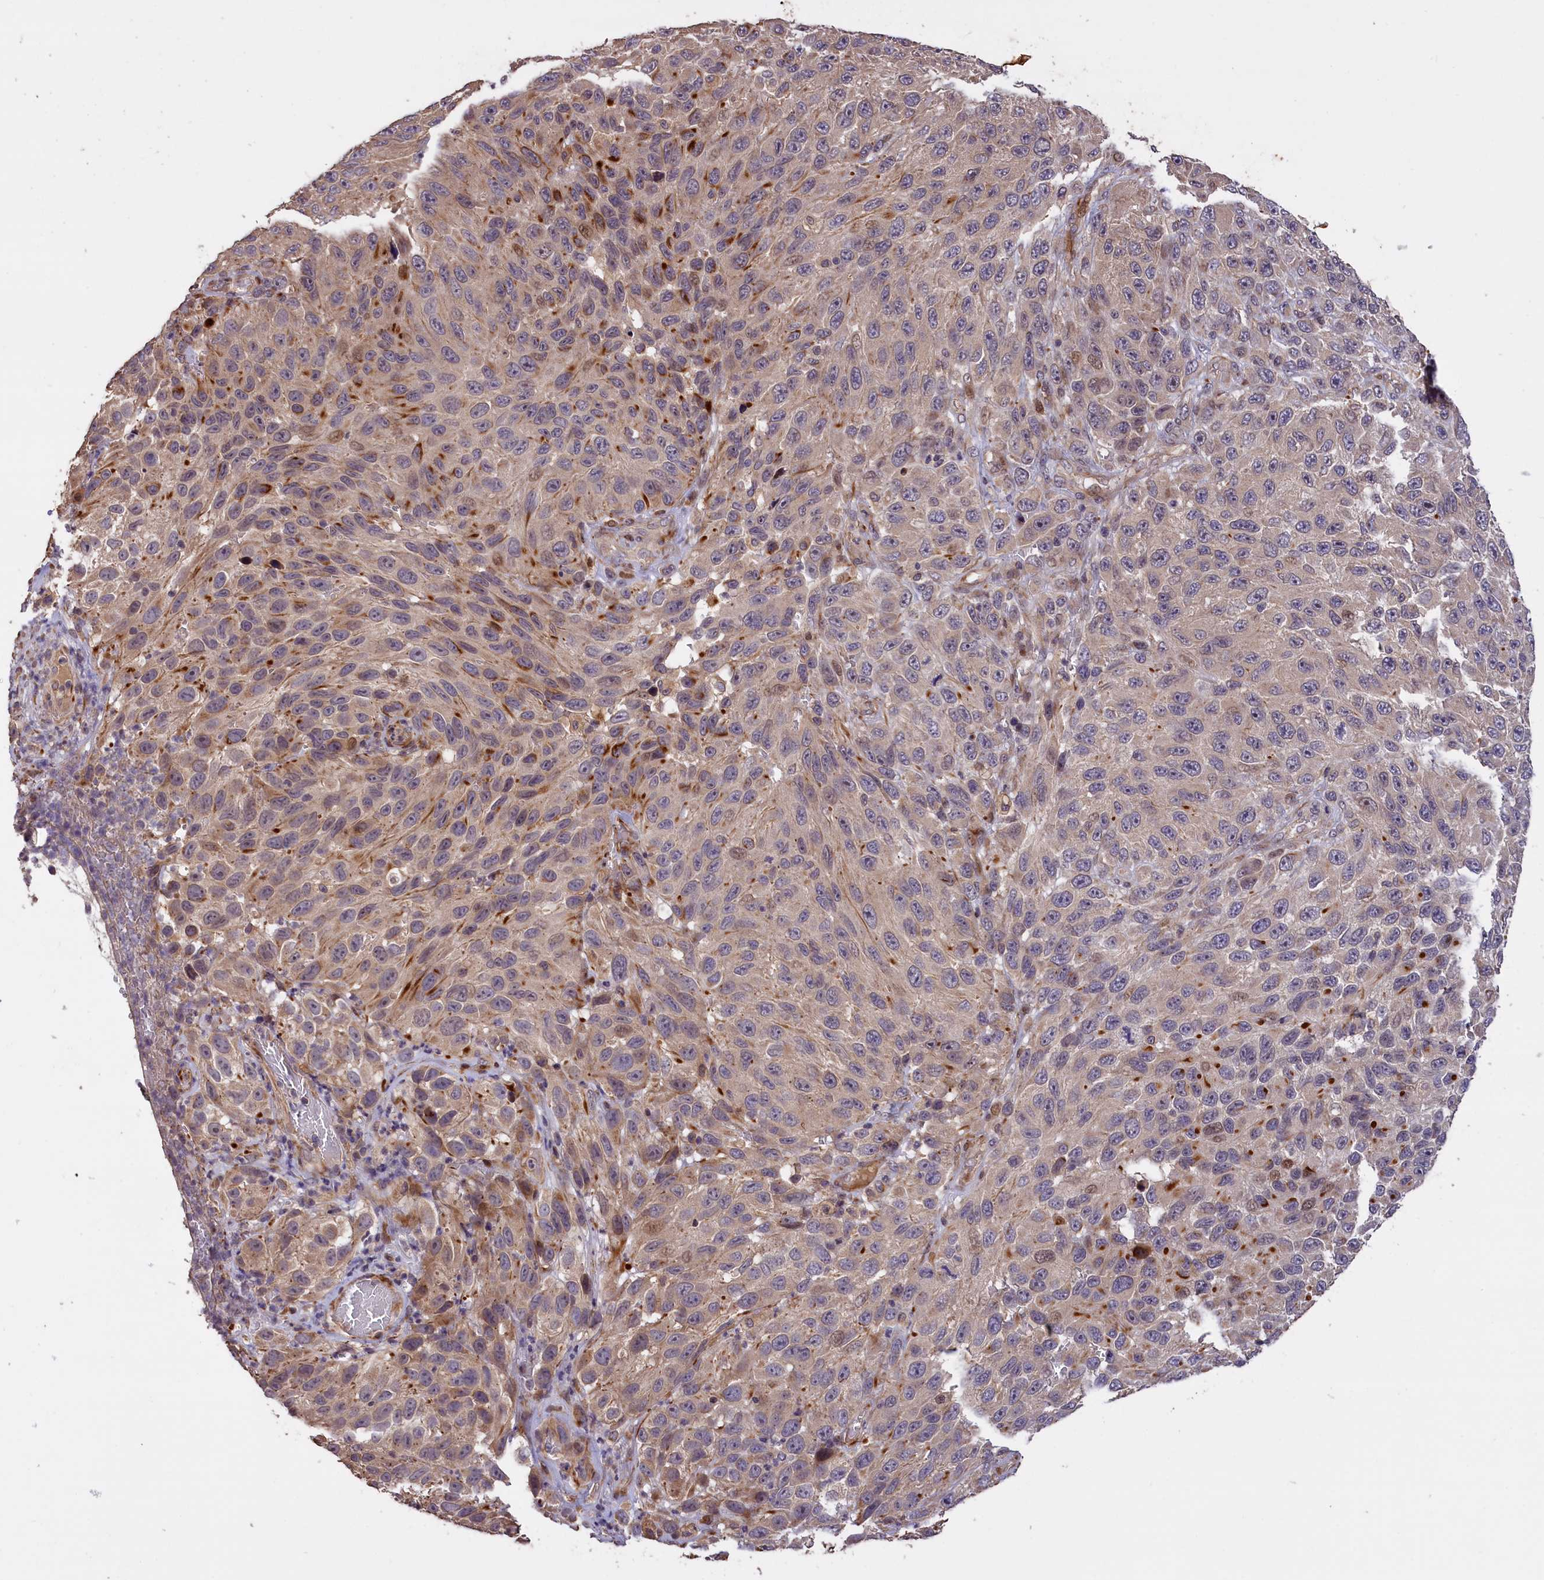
{"staining": {"intensity": "moderate", "quantity": "<25%", "location": "cytoplasmic/membranous"}, "tissue": "melanoma", "cell_type": "Tumor cells", "image_type": "cancer", "snomed": [{"axis": "morphology", "description": "Malignant melanoma, NOS"}, {"axis": "topography", "description": "Skin"}], "caption": "Immunohistochemistry histopathology image of neoplastic tissue: malignant melanoma stained using immunohistochemistry (IHC) reveals low levels of moderate protein expression localized specifically in the cytoplasmic/membranous of tumor cells, appearing as a cytoplasmic/membranous brown color.", "gene": "DNAJB9", "patient": {"sex": "female", "age": 96}}